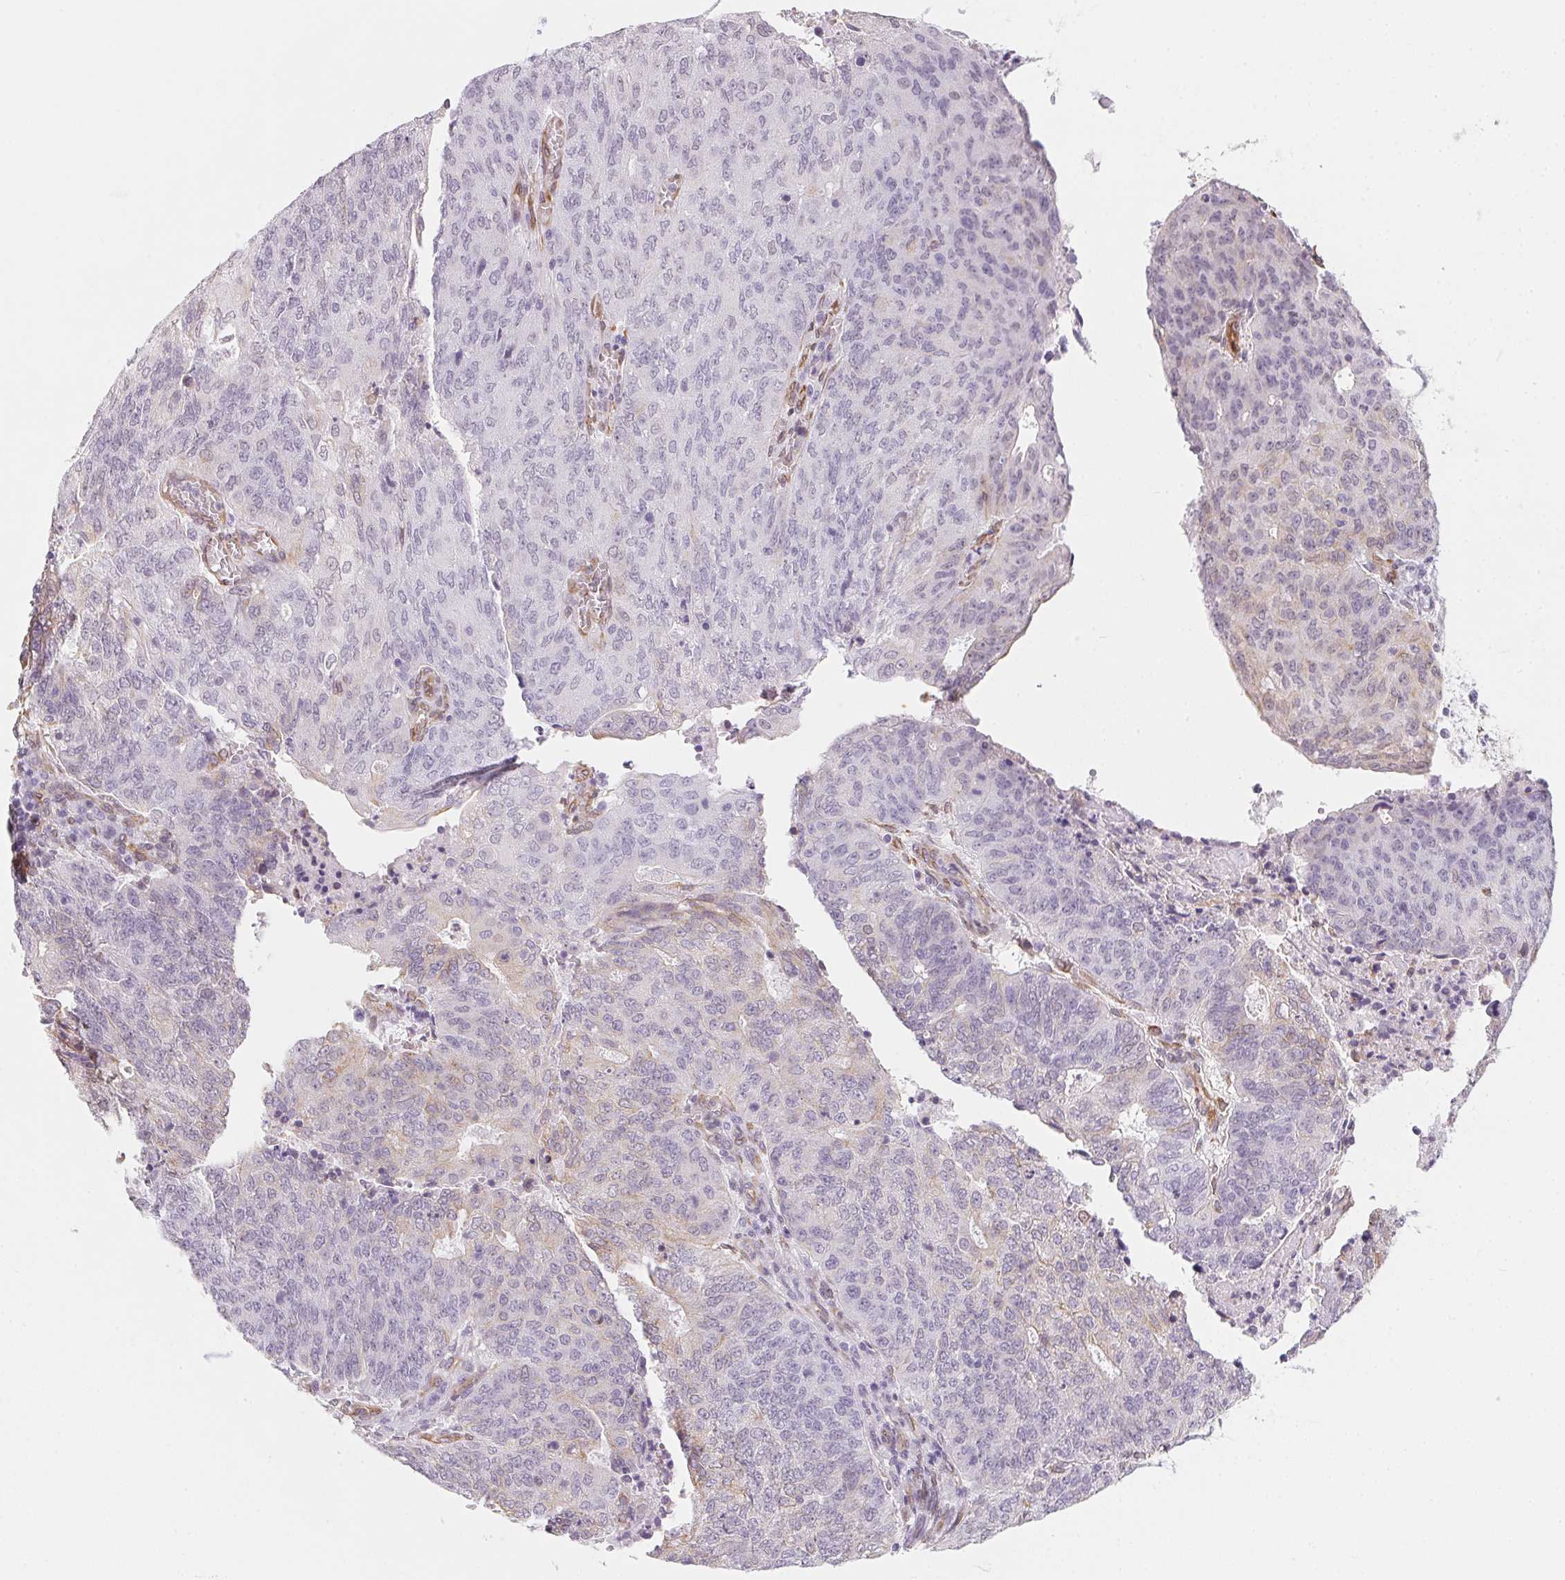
{"staining": {"intensity": "weak", "quantity": "<25%", "location": "cytoplasmic/membranous"}, "tissue": "endometrial cancer", "cell_type": "Tumor cells", "image_type": "cancer", "snomed": [{"axis": "morphology", "description": "Adenocarcinoma, NOS"}, {"axis": "topography", "description": "Endometrium"}], "caption": "Endometrial adenocarcinoma was stained to show a protein in brown. There is no significant expression in tumor cells.", "gene": "RSBN1", "patient": {"sex": "female", "age": 82}}